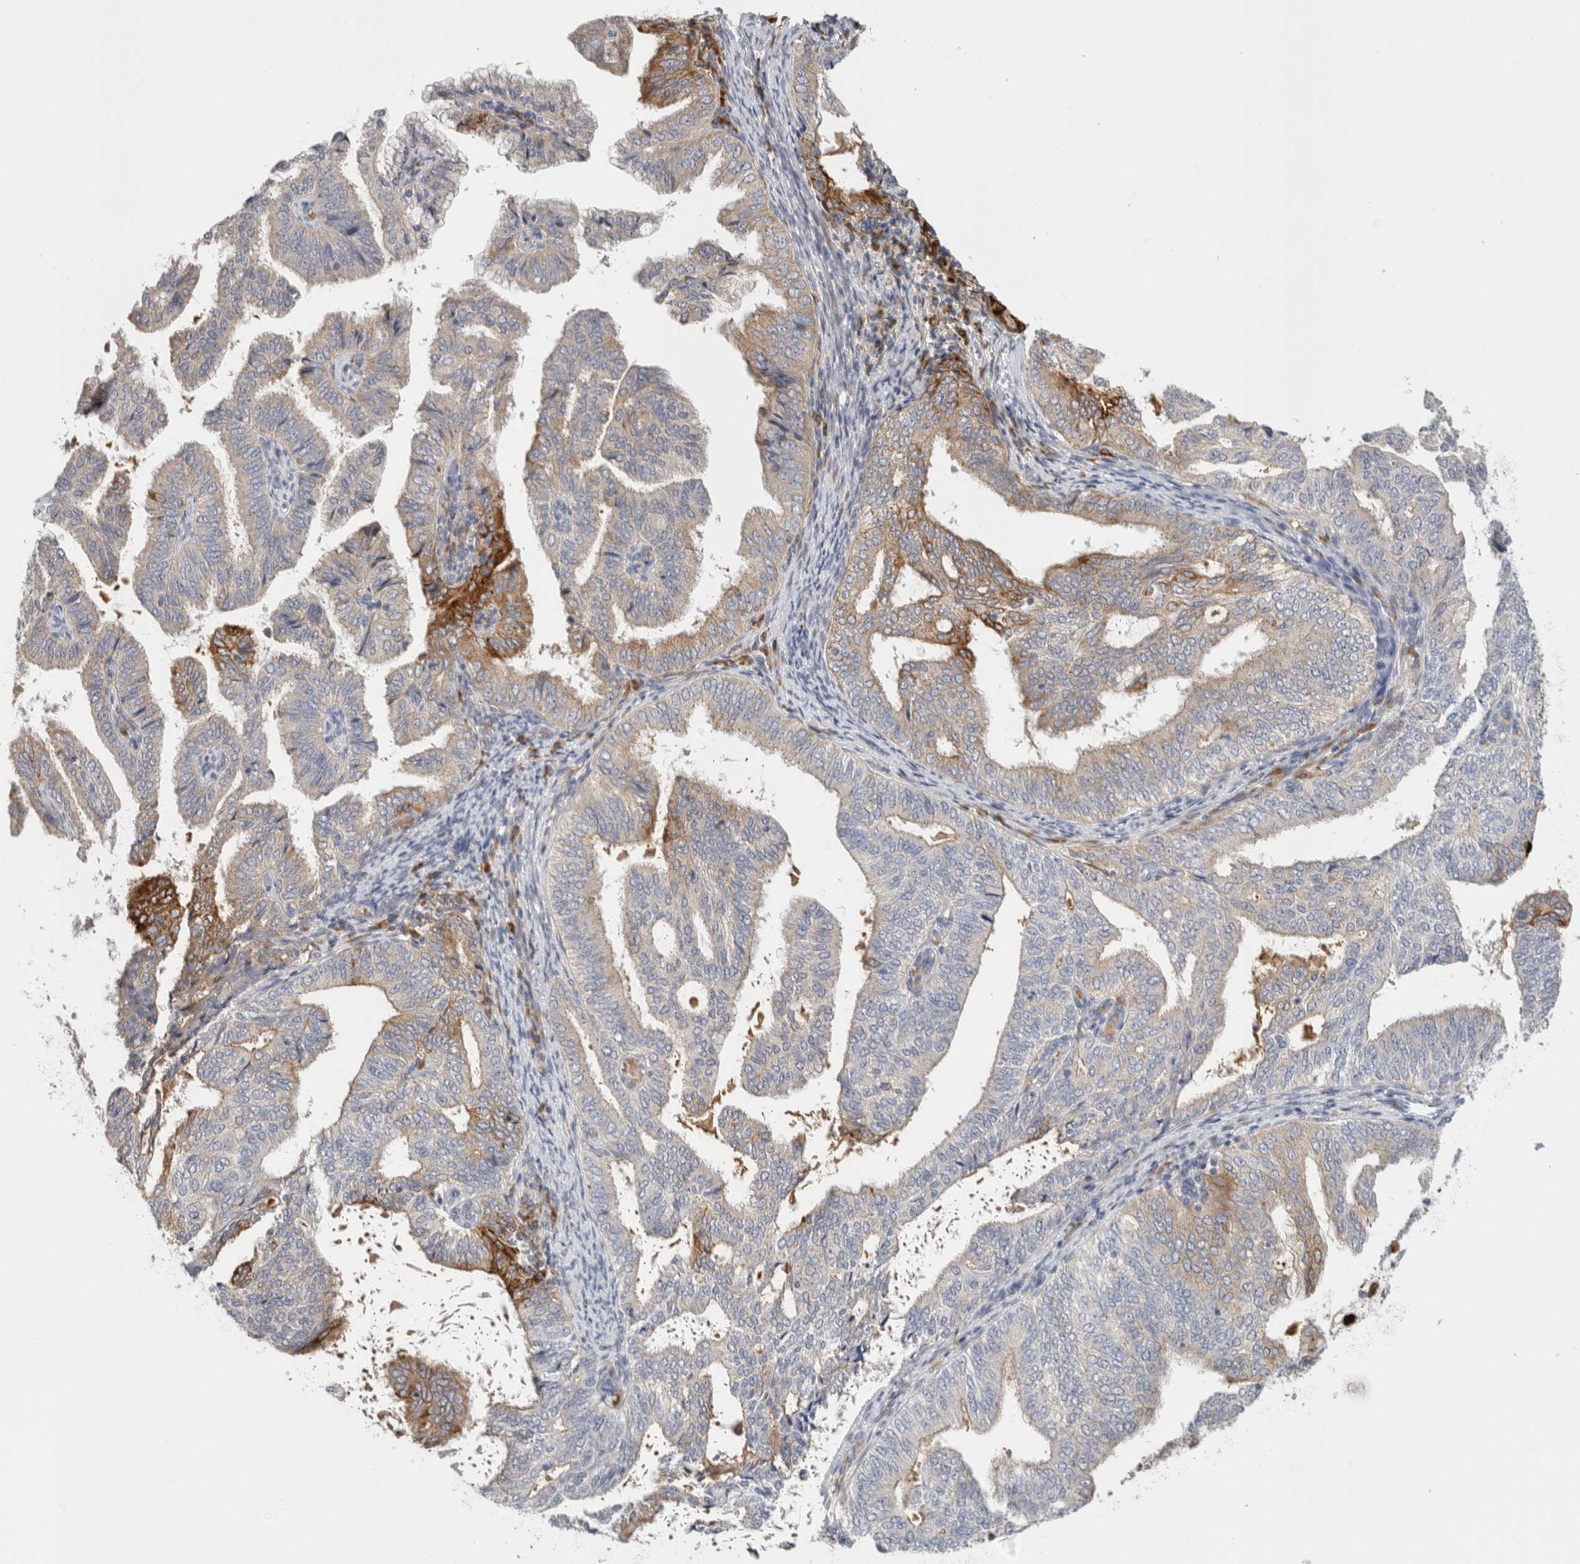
{"staining": {"intensity": "strong", "quantity": "<25%", "location": "cytoplasmic/membranous"}, "tissue": "endometrial cancer", "cell_type": "Tumor cells", "image_type": "cancer", "snomed": [{"axis": "morphology", "description": "Adenocarcinoma, NOS"}, {"axis": "topography", "description": "Endometrium"}], "caption": "Immunohistochemical staining of human endometrial cancer (adenocarcinoma) displays medium levels of strong cytoplasmic/membranous staining in about <25% of tumor cells.", "gene": "APOL2", "patient": {"sex": "female", "age": 58}}